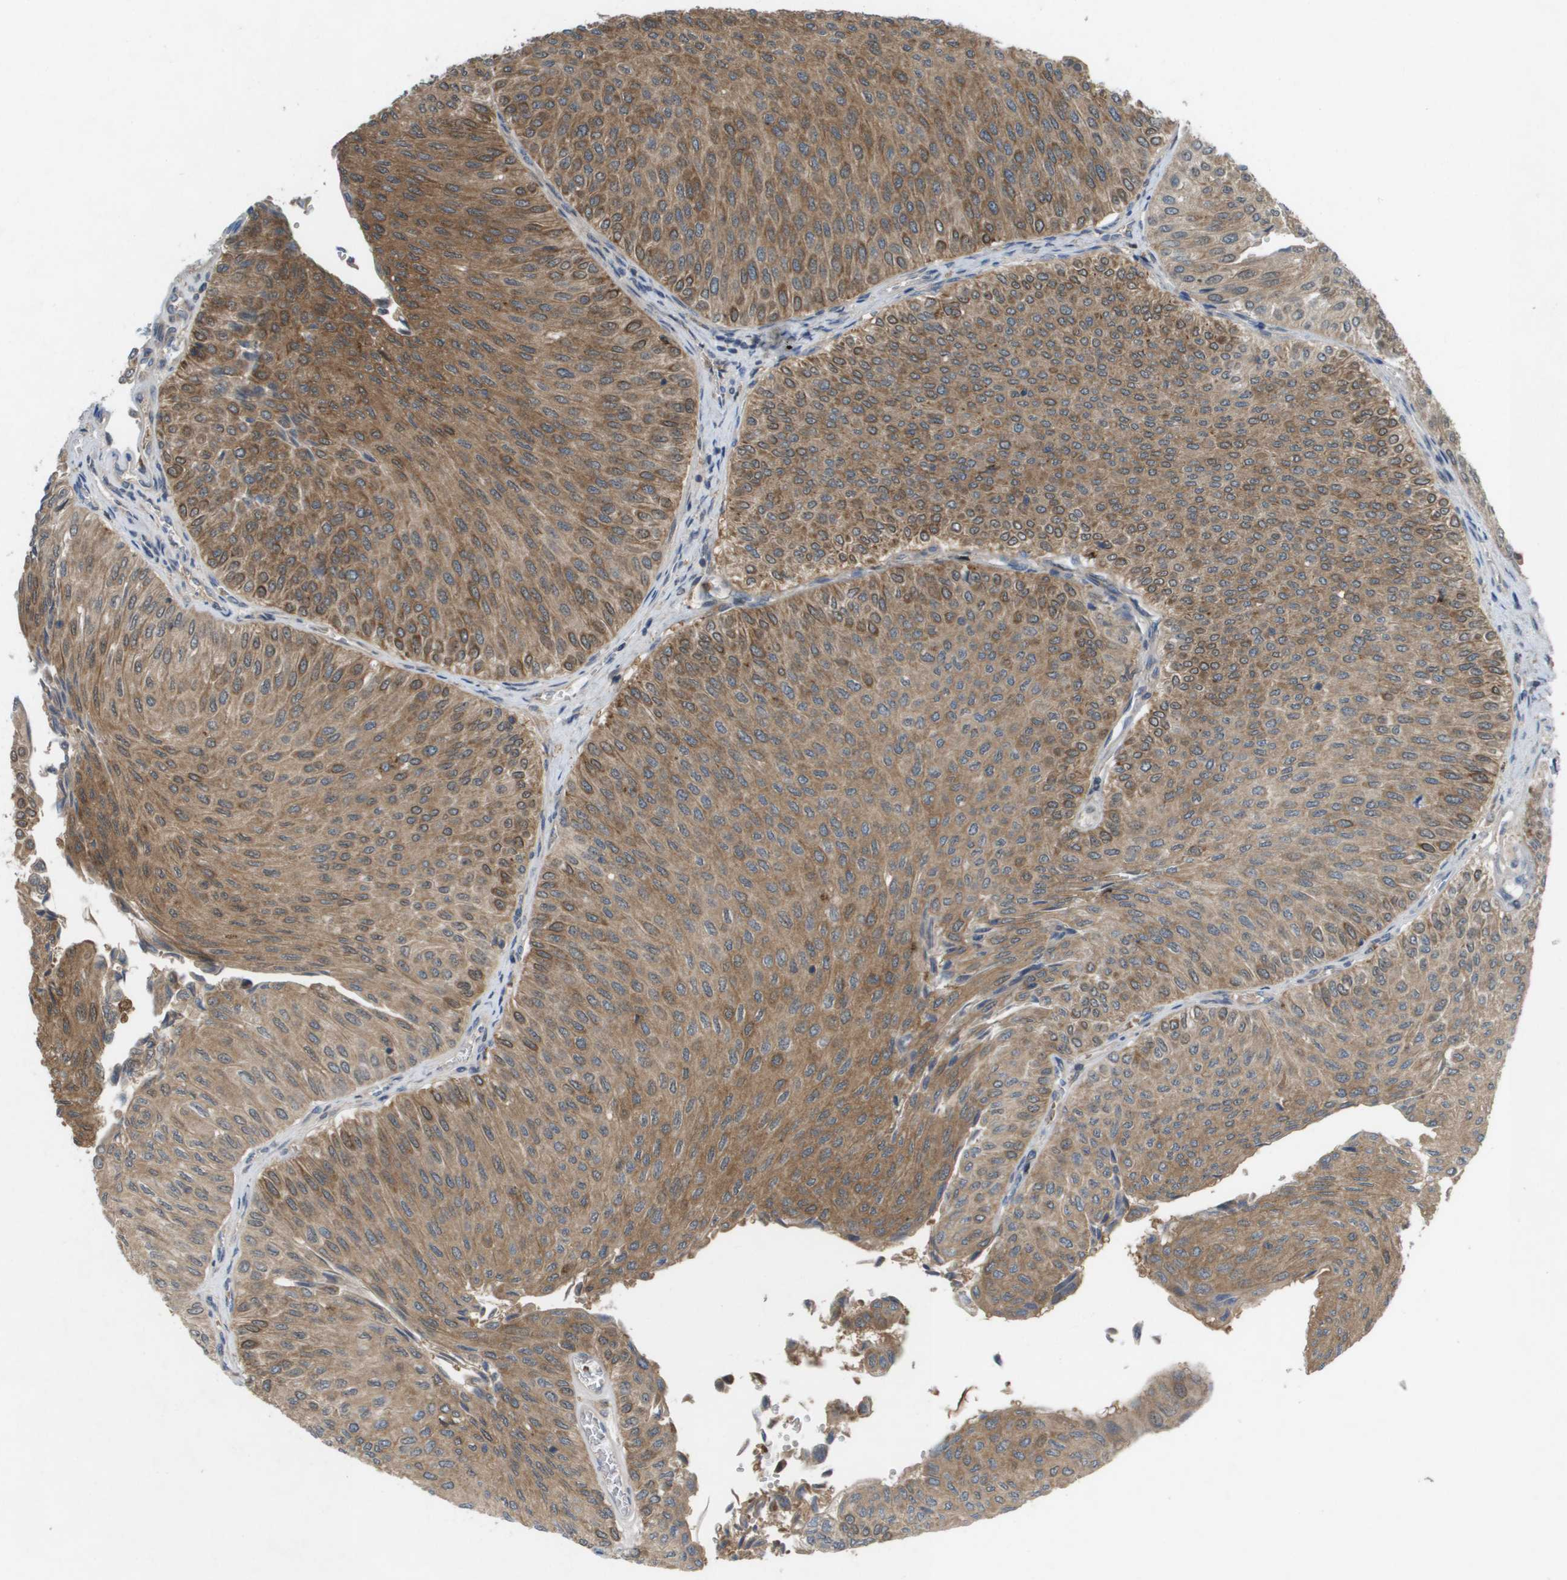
{"staining": {"intensity": "moderate", "quantity": ">75%", "location": "cytoplasmic/membranous"}, "tissue": "urothelial cancer", "cell_type": "Tumor cells", "image_type": "cancer", "snomed": [{"axis": "morphology", "description": "Urothelial carcinoma, Low grade"}, {"axis": "topography", "description": "Urinary bladder"}], "caption": "Human urothelial carcinoma (low-grade) stained with a protein marker reveals moderate staining in tumor cells.", "gene": "PALD1", "patient": {"sex": "male", "age": 78}}